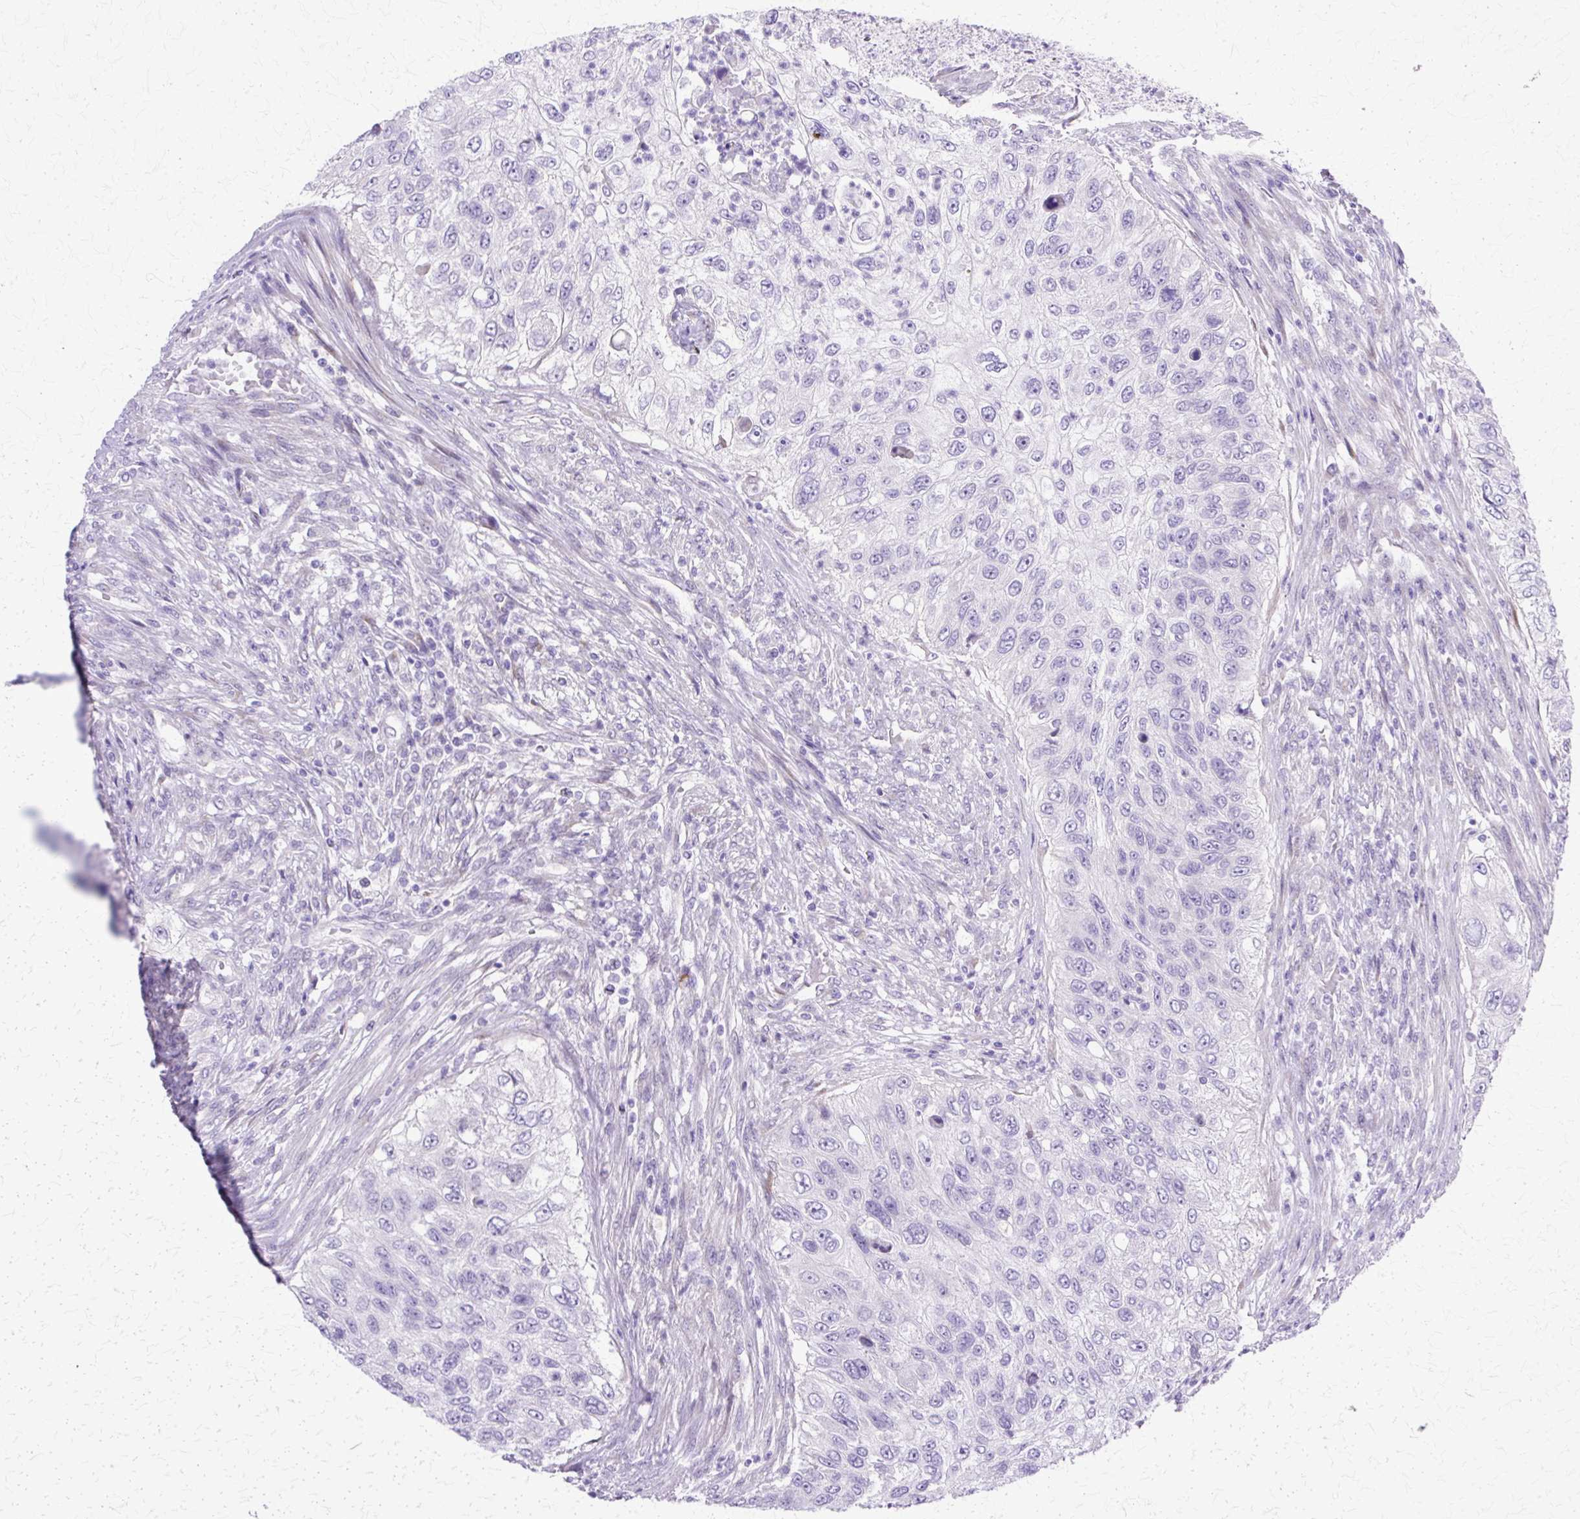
{"staining": {"intensity": "negative", "quantity": "none", "location": "none"}, "tissue": "urothelial cancer", "cell_type": "Tumor cells", "image_type": "cancer", "snomed": [{"axis": "morphology", "description": "Urothelial carcinoma, High grade"}, {"axis": "topography", "description": "Urinary bladder"}], "caption": "Tumor cells show no significant staining in urothelial carcinoma (high-grade).", "gene": "TBC1D3G", "patient": {"sex": "female", "age": 60}}